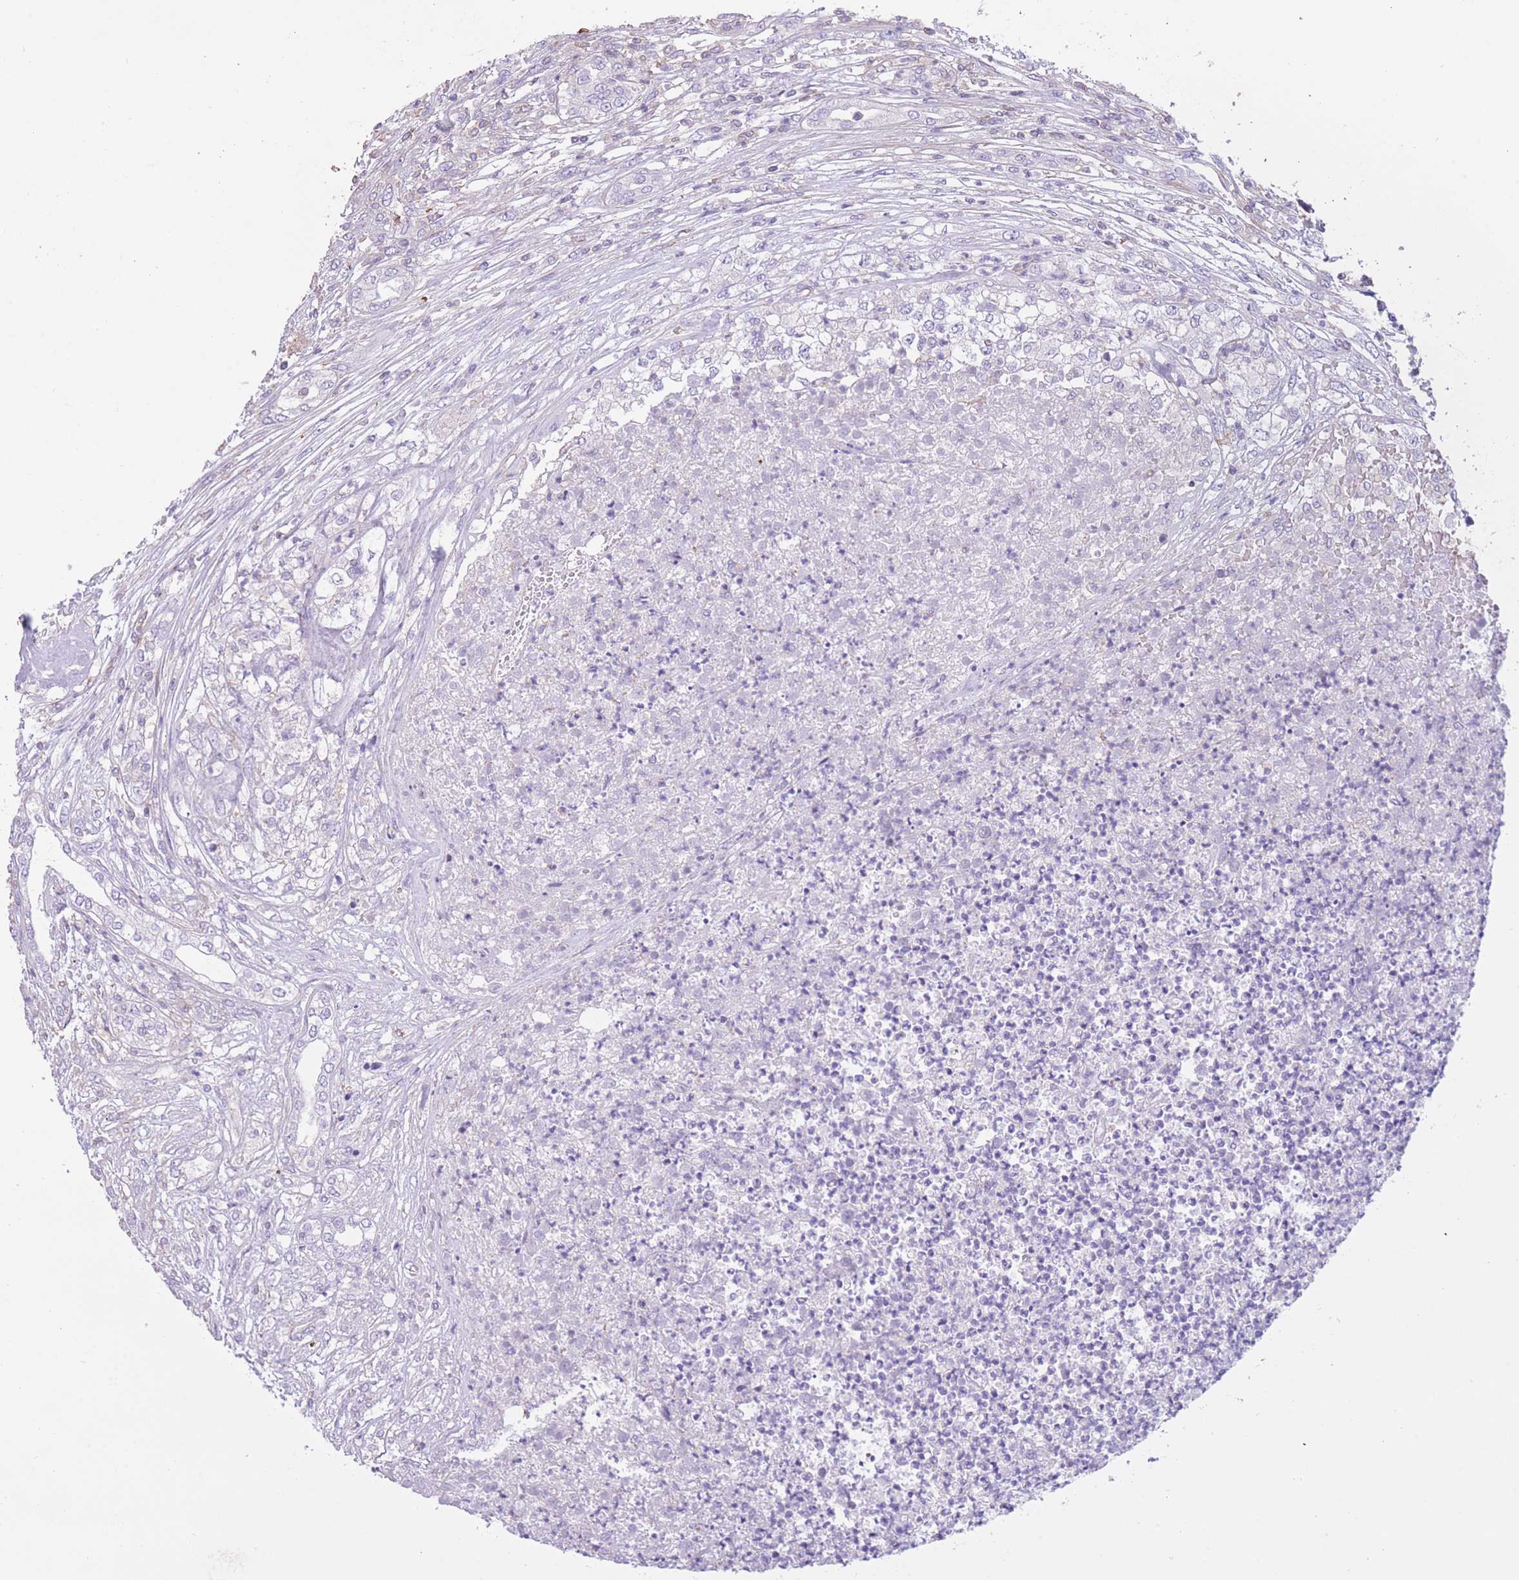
{"staining": {"intensity": "negative", "quantity": "none", "location": "none"}, "tissue": "renal cancer", "cell_type": "Tumor cells", "image_type": "cancer", "snomed": [{"axis": "morphology", "description": "Adenocarcinoma, NOS"}, {"axis": "topography", "description": "Kidney"}], "caption": "An IHC image of renal cancer is shown. There is no staining in tumor cells of renal cancer.", "gene": "PDHA1", "patient": {"sex": "female", "age": 54}}